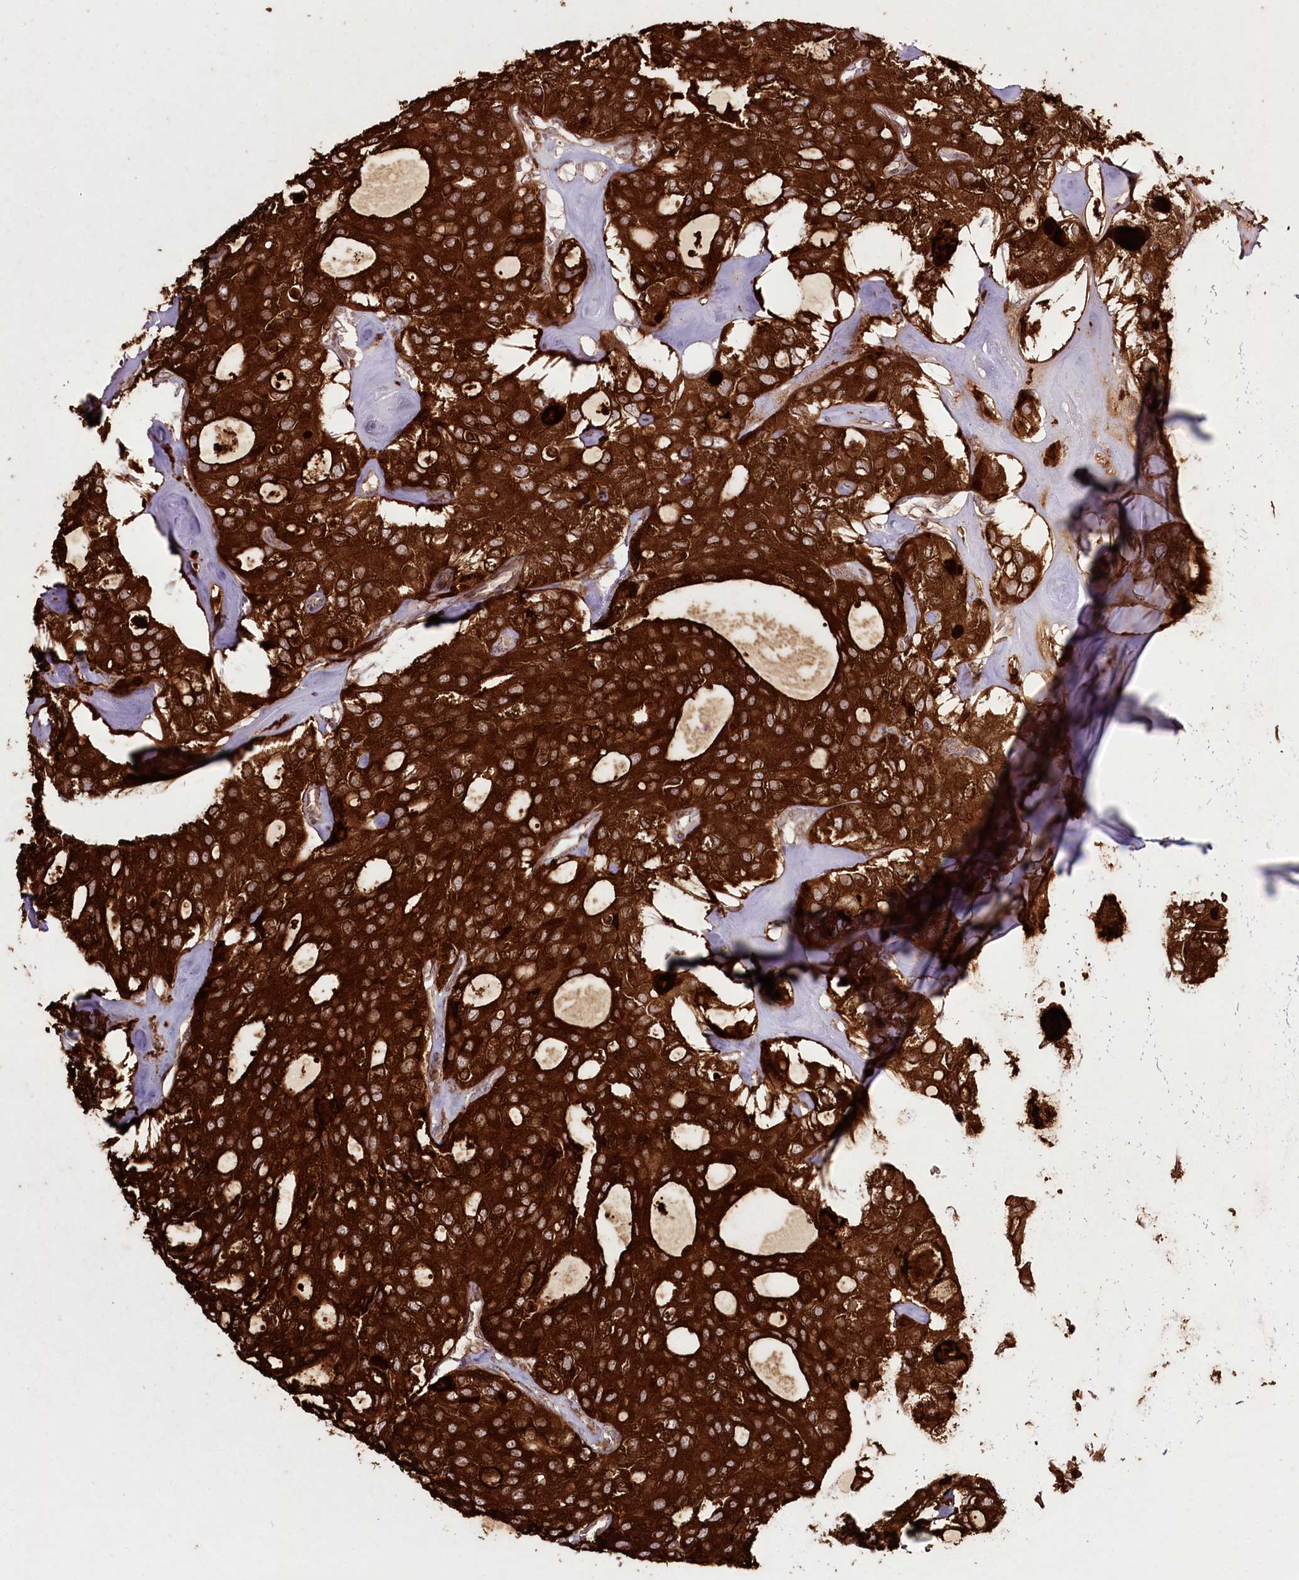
{"staining": {"intensity": "strong", "quantity": ">75%", "location": "cytoplasmic/membranous"}, "tissue": "thyroid cancer", "cell_type": "Tumor cells", "image_type": "cancer", "snomed": [{"axis": "morphology", "description": "Follicular adenoma carcinoma, NOS"}, {"axis": "topography", "description": "Thyroid gland"}], "caption": "Strong cytoplasmic/membranous staining is present in about >75% of tumor cells in thyroid follicular adenoma carcinoma.", "gene": "DHX29", "patient": {"sex": "male", "age": 75}}